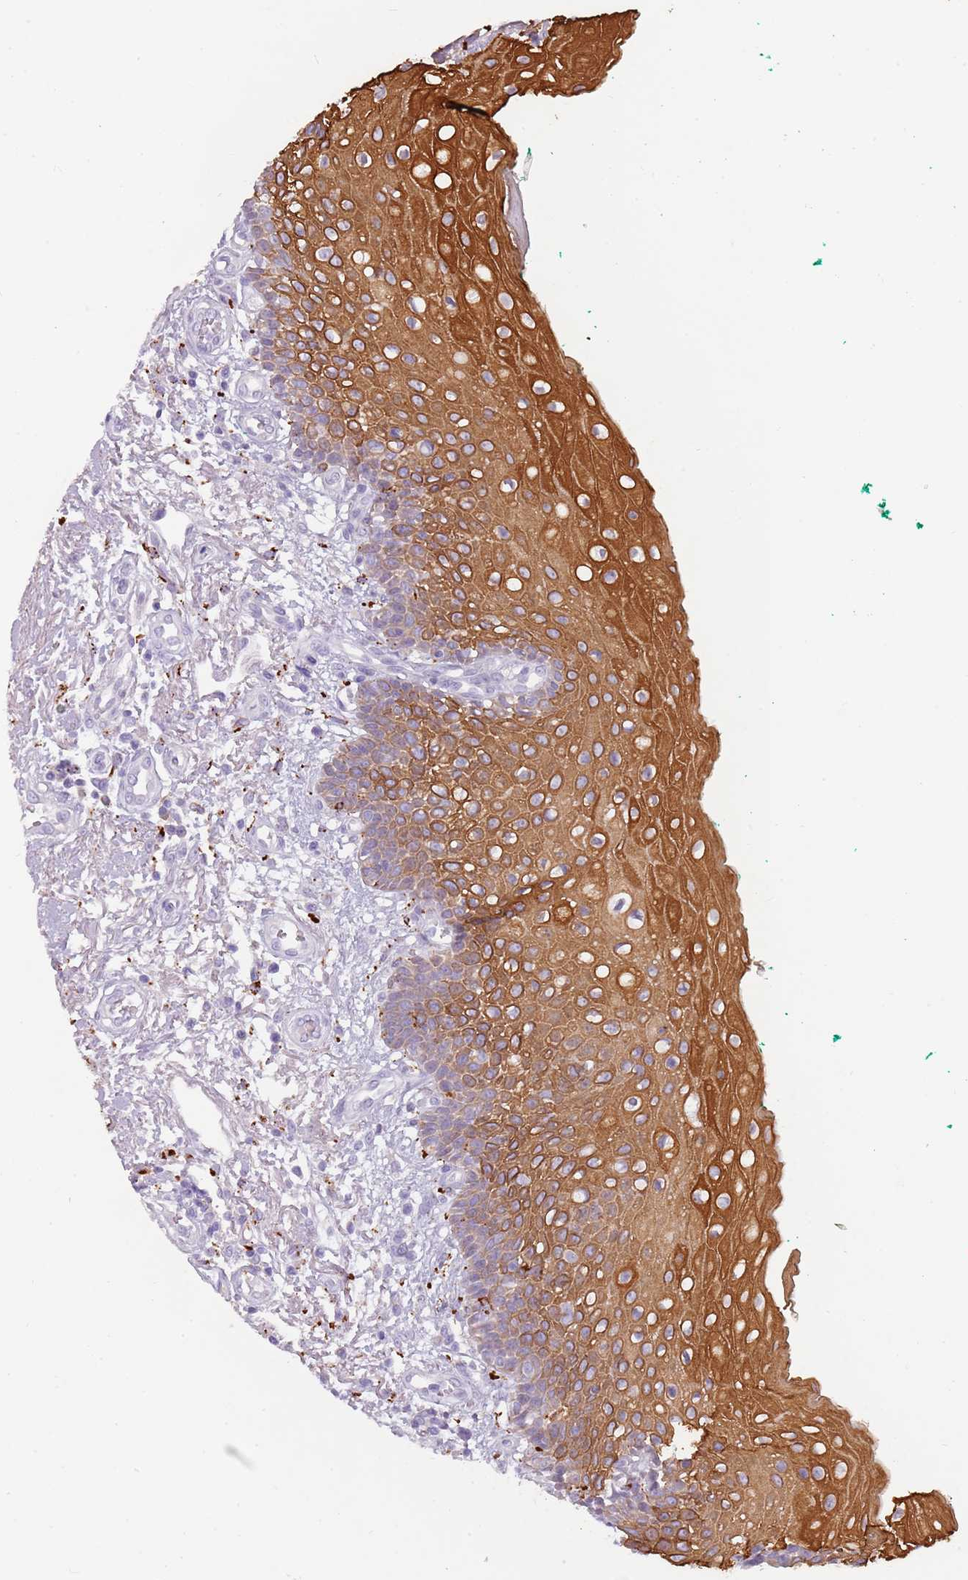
{"staining": {"intensity": "strong", "quantity": "25%-75%", "location": "cytoplasmic/membranous"}, "tissue": "oral mucosa", "cell_type": "Squamous epithelial cells", "image_type": "normal", "snomed": [{"axis": "morphology", "description": "Normal tissue, NOS"}, {"axis": "morphology", "description": "Squamous cell carcinoma, NOS"}, {"axis": "topography", "description": "Oral tissue"}, {"axis": "topography", "description": "Tounge, NOS"}, {"axis": "topography", "description": "Head-Neck"}], "caption": "Immunohistochemistry histopathology image of normal oral mucosa: human oral mucosa stained using immunohistochemistry (IHC) demonstrates high levels of strong protein expression localized specifically in the cytoplasmic/membranous of squamous epithelial cells, appearing as a cytoplasmic/membranous brown color.", "gene": "NWD2", "patient": {"sex": "male", "age": 79}}